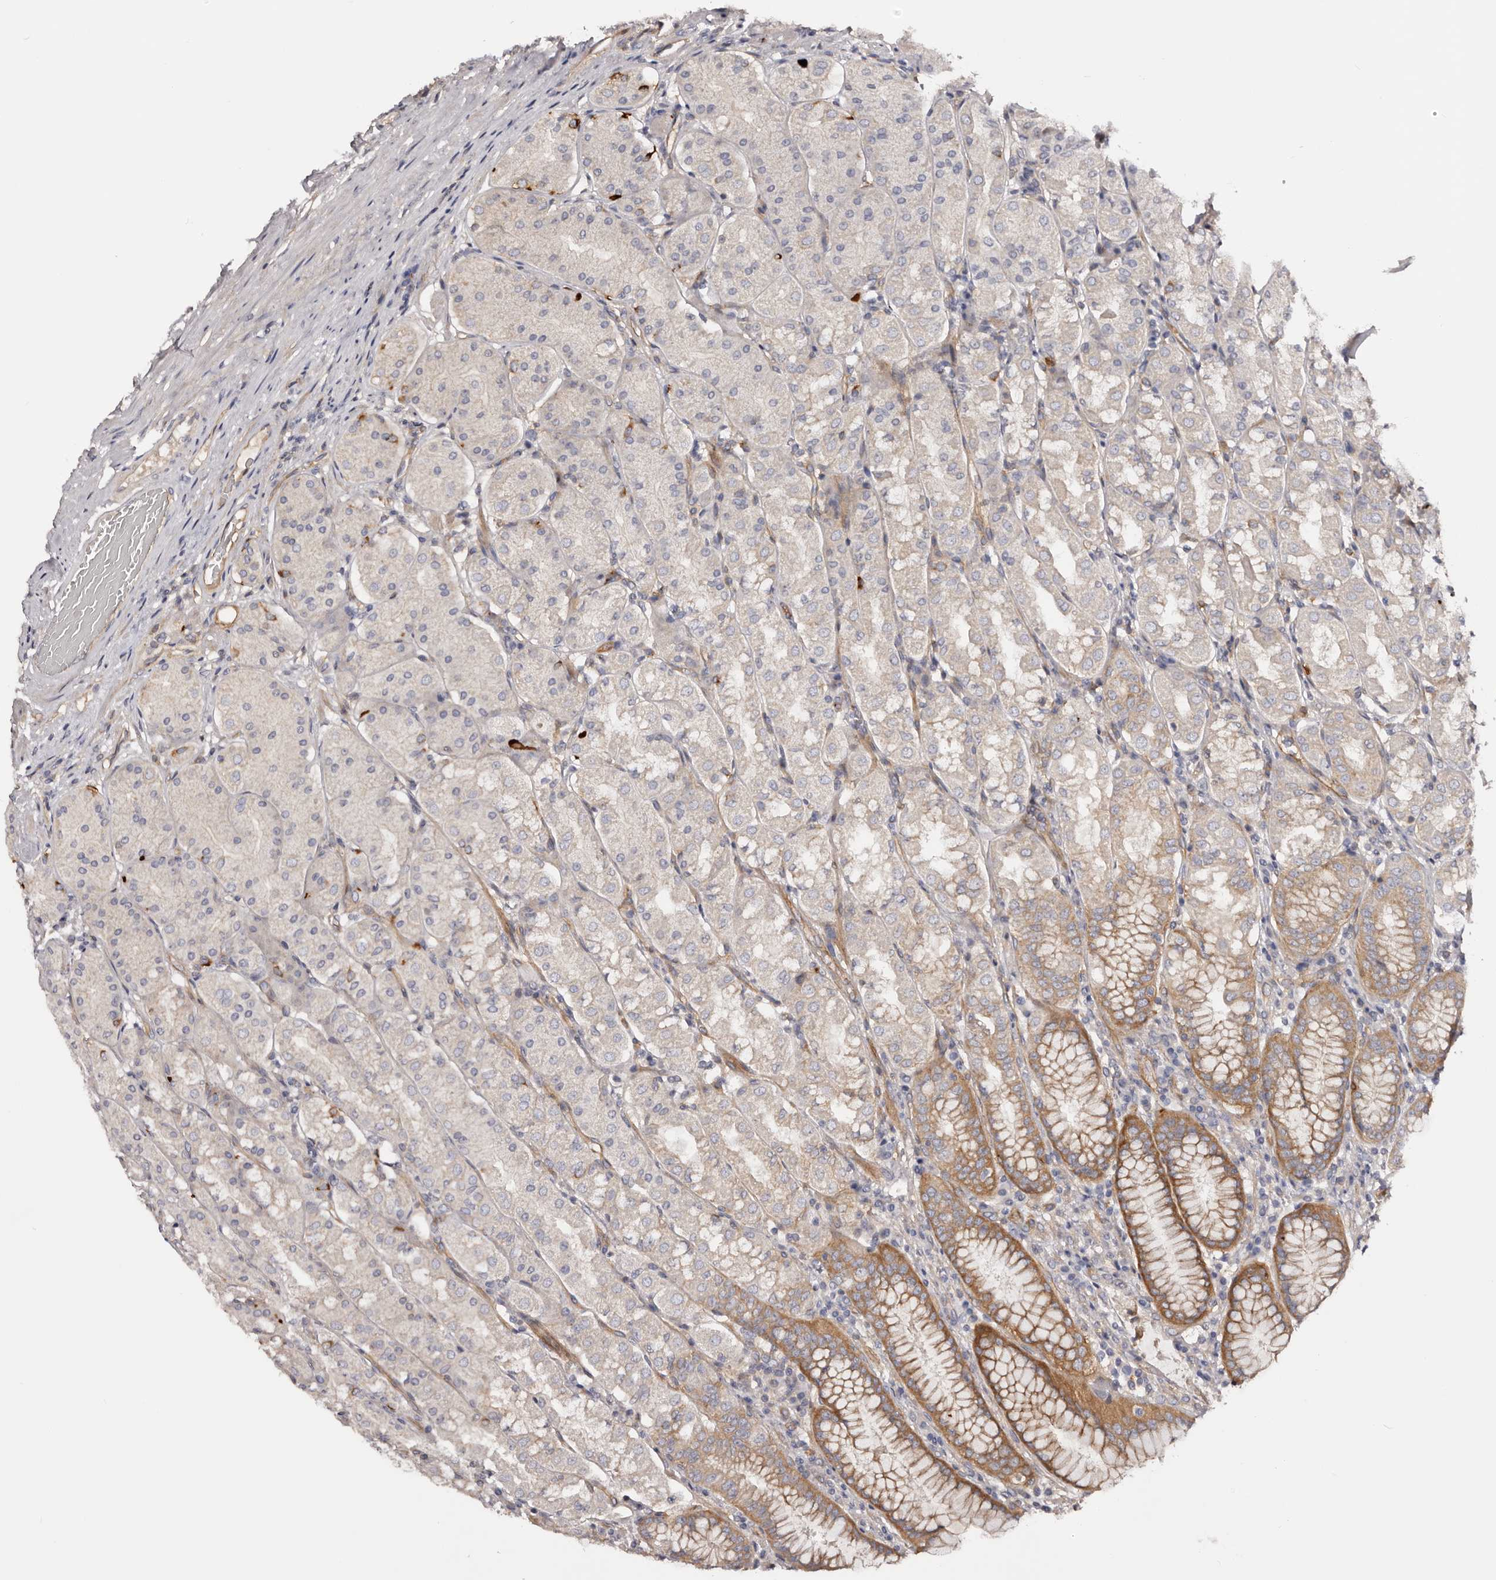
{"staining": {"intensity": "moderate", "quantity": "<25%", "location": "cytoplasmic/membranous"}, "tissue": "stomach", "cell_type": "Glandular cells", "image_type": "normal", "snomed": [{"axis": "morphology", "description": "Normal tissue, NOS"}, {"axis": "topography", "description": "Stomach"}, {"axis": "topography", "description": "Stomach, lower"}], "caption": "Unremarkable stomach demonstrates moderate cytoplasmic/membranous positivity in approximately <25% of glandular cells.", "gene": "DMRT2", "patient": {"sex": "female", "age": 56}}